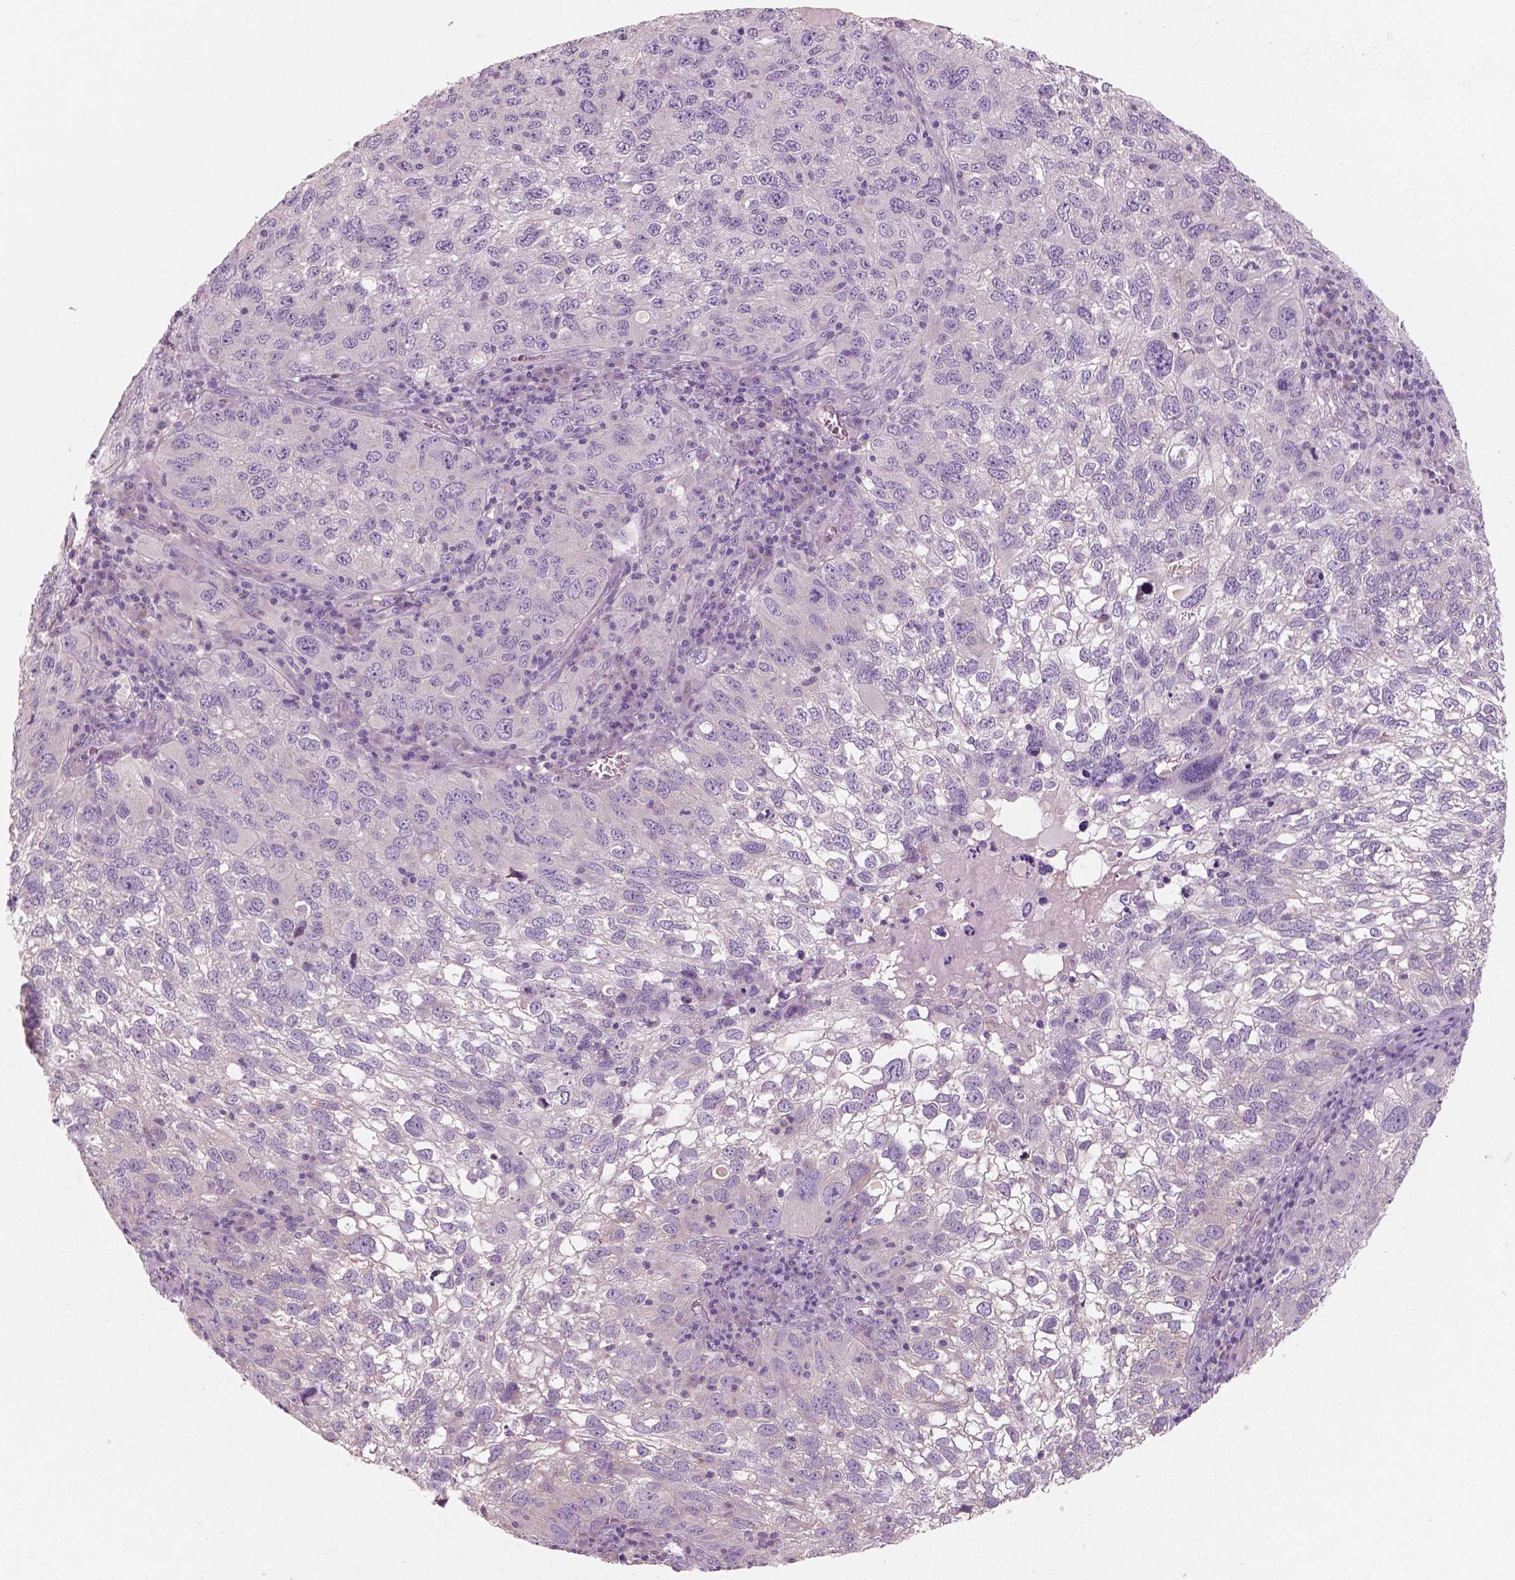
{"staining": {"intensity": "negative", "quantity": "none", "location": "none"}, "tissue": "cervical cancer", "cell_type": "Tumor cells", "image_type": "cancer", "snomed": [{"axis": "morphology", "description": "Squamous cell carcinoma, NOS"}, {"axis": "topography", "description": "Cervix"}], "caption": "Tumor cells show no significant positivity in cervical cancer. (Brightfield microscopy of DAB (3,3'-diaminobenzidine) immunohistochemistry at high magnification).", "gene": "LSM14B", "patient": {"sex": "female", "age": 55}}